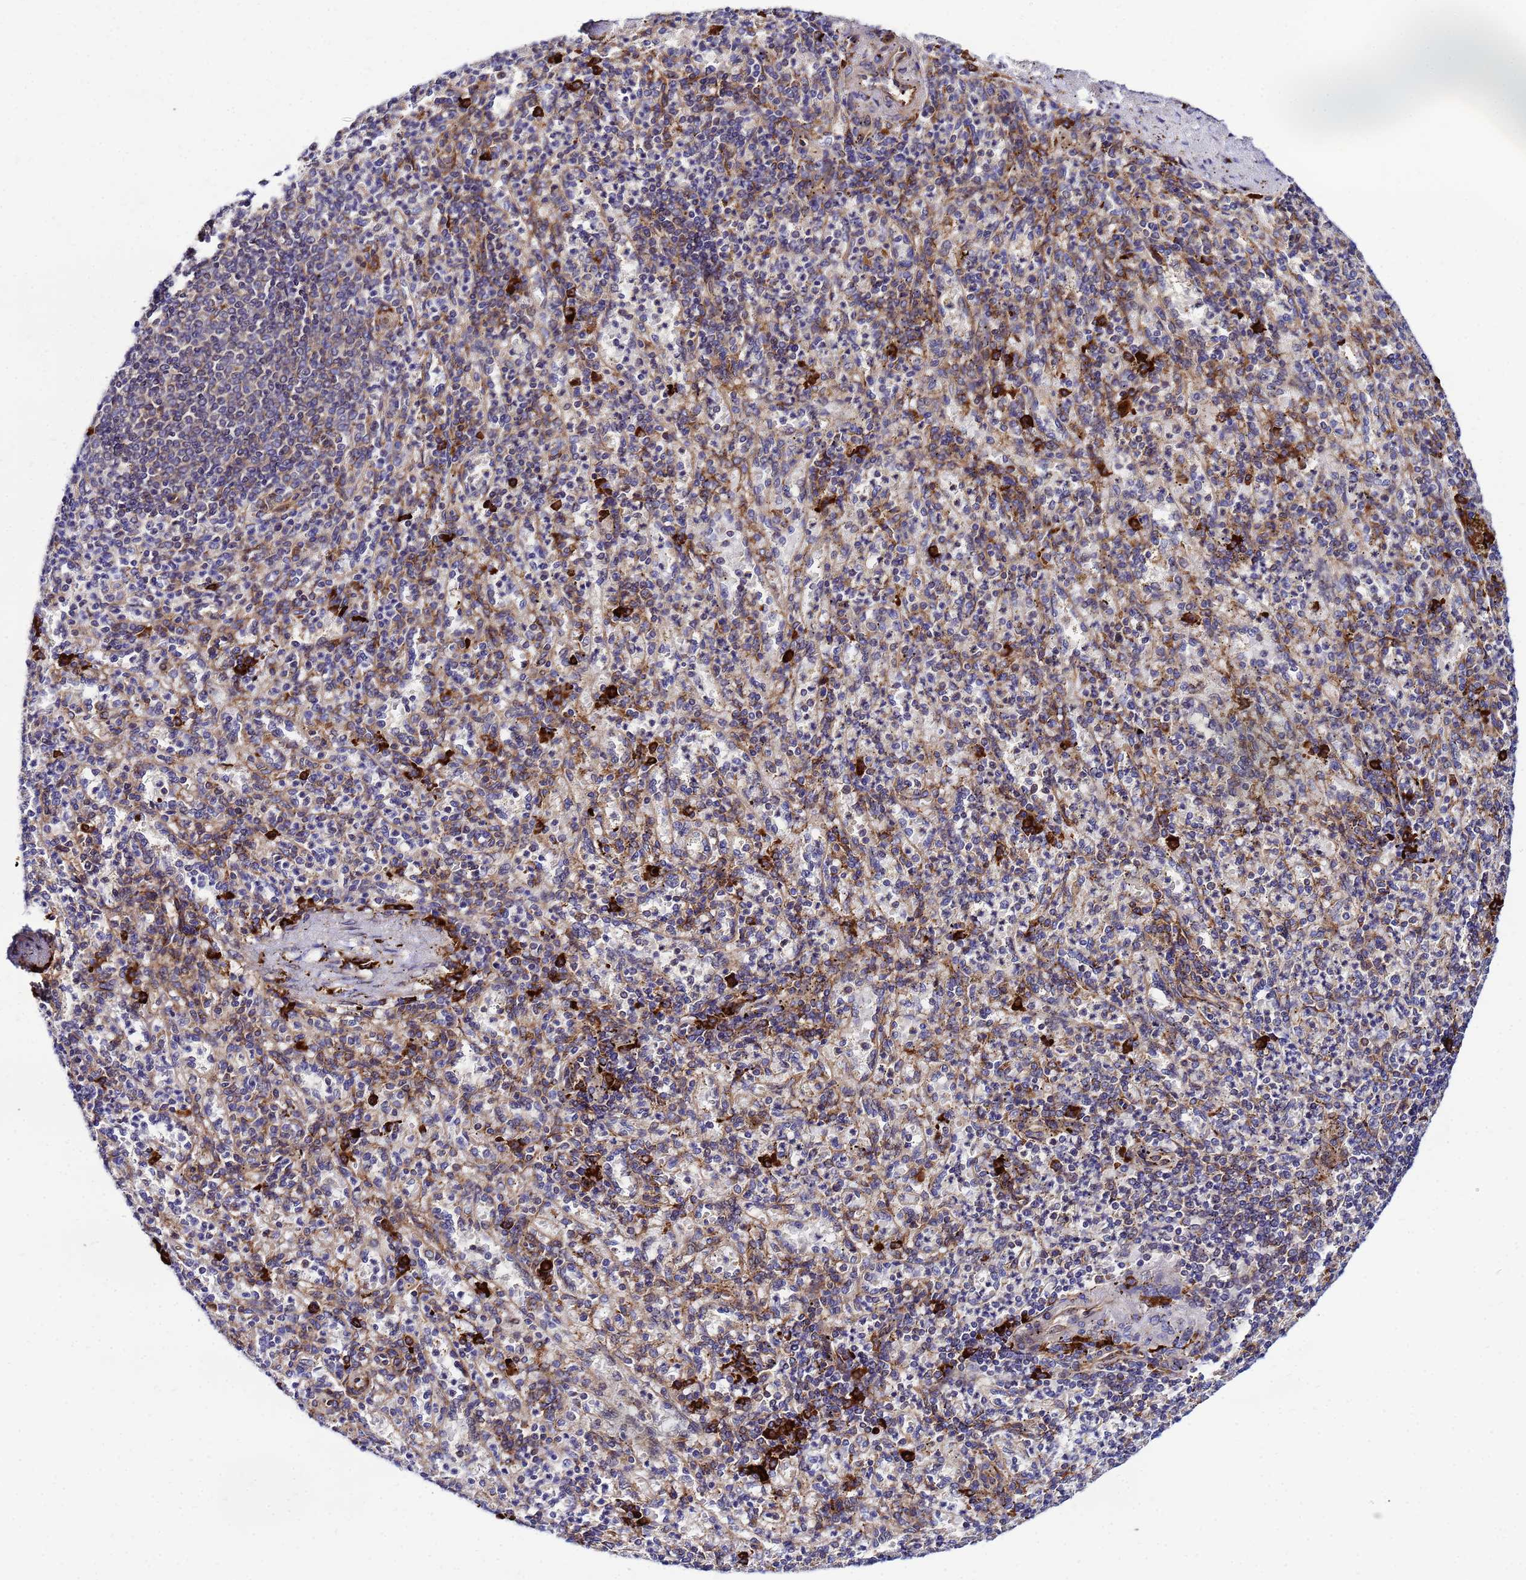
{"staining": {"intensity": "strong", "quantity": "<25%", "location": "cytoplasmic/membranous"}, "tissue": "spleen", "cell_type": "Cells in red pulp", "image_type": "normal", "snomed": [{"axis": "morphology", "description": "Normal tissue, NOS"}, {"axis": "topography", "description": "Spleen"}], "caption": "Spleen stained with DAB immunohistochemistry displays medium levels of strong cytoplasmic/membranous positivity in about <25% of cells in red pulp. (DAB (3,3'-diaminobenzidine) IHC, brown staining for protein, blue staining for nuclei).", "gene": "POM121C", "patient": {"sex": "female", "age": 74}}